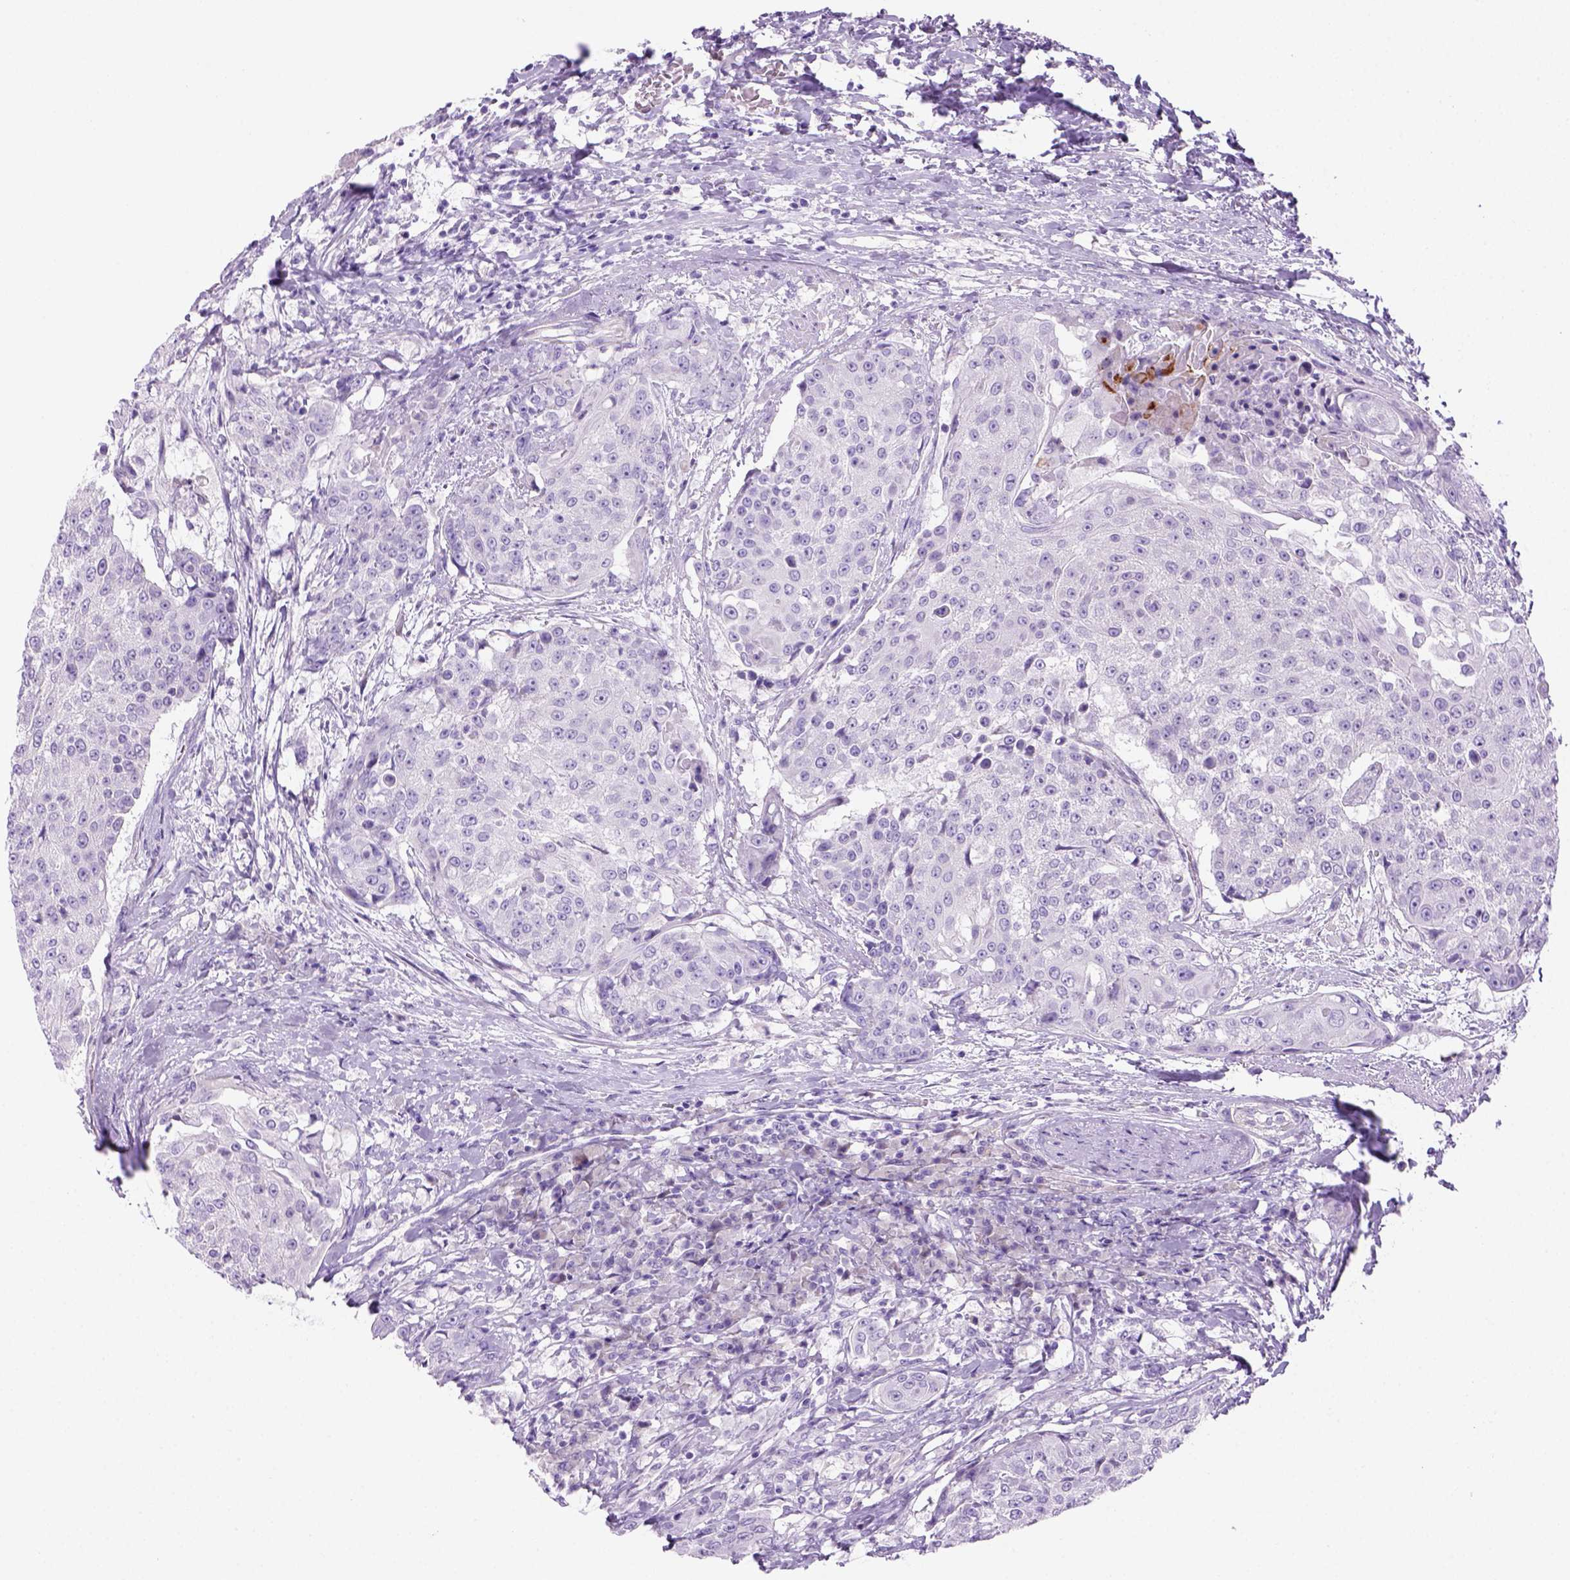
{"staining": {"intensity": "negative", "quantity": "none", "location": "none"}, "tissue": "urothelial cancer", "cell_type": "Tumor cells", "image_type": "cancer", "snomed": [{"axis": "morphology", "description": "Urothelial carcinoma, High grade"}, {"axis": "topography", "description": "Urinary bladder"}], "caption": "IHC of urothelial carcinoma (high-grade) shows no positivity in tumor cells.", "gene": "DNAH11", "patient": {"sex": "female", "age": 63}}